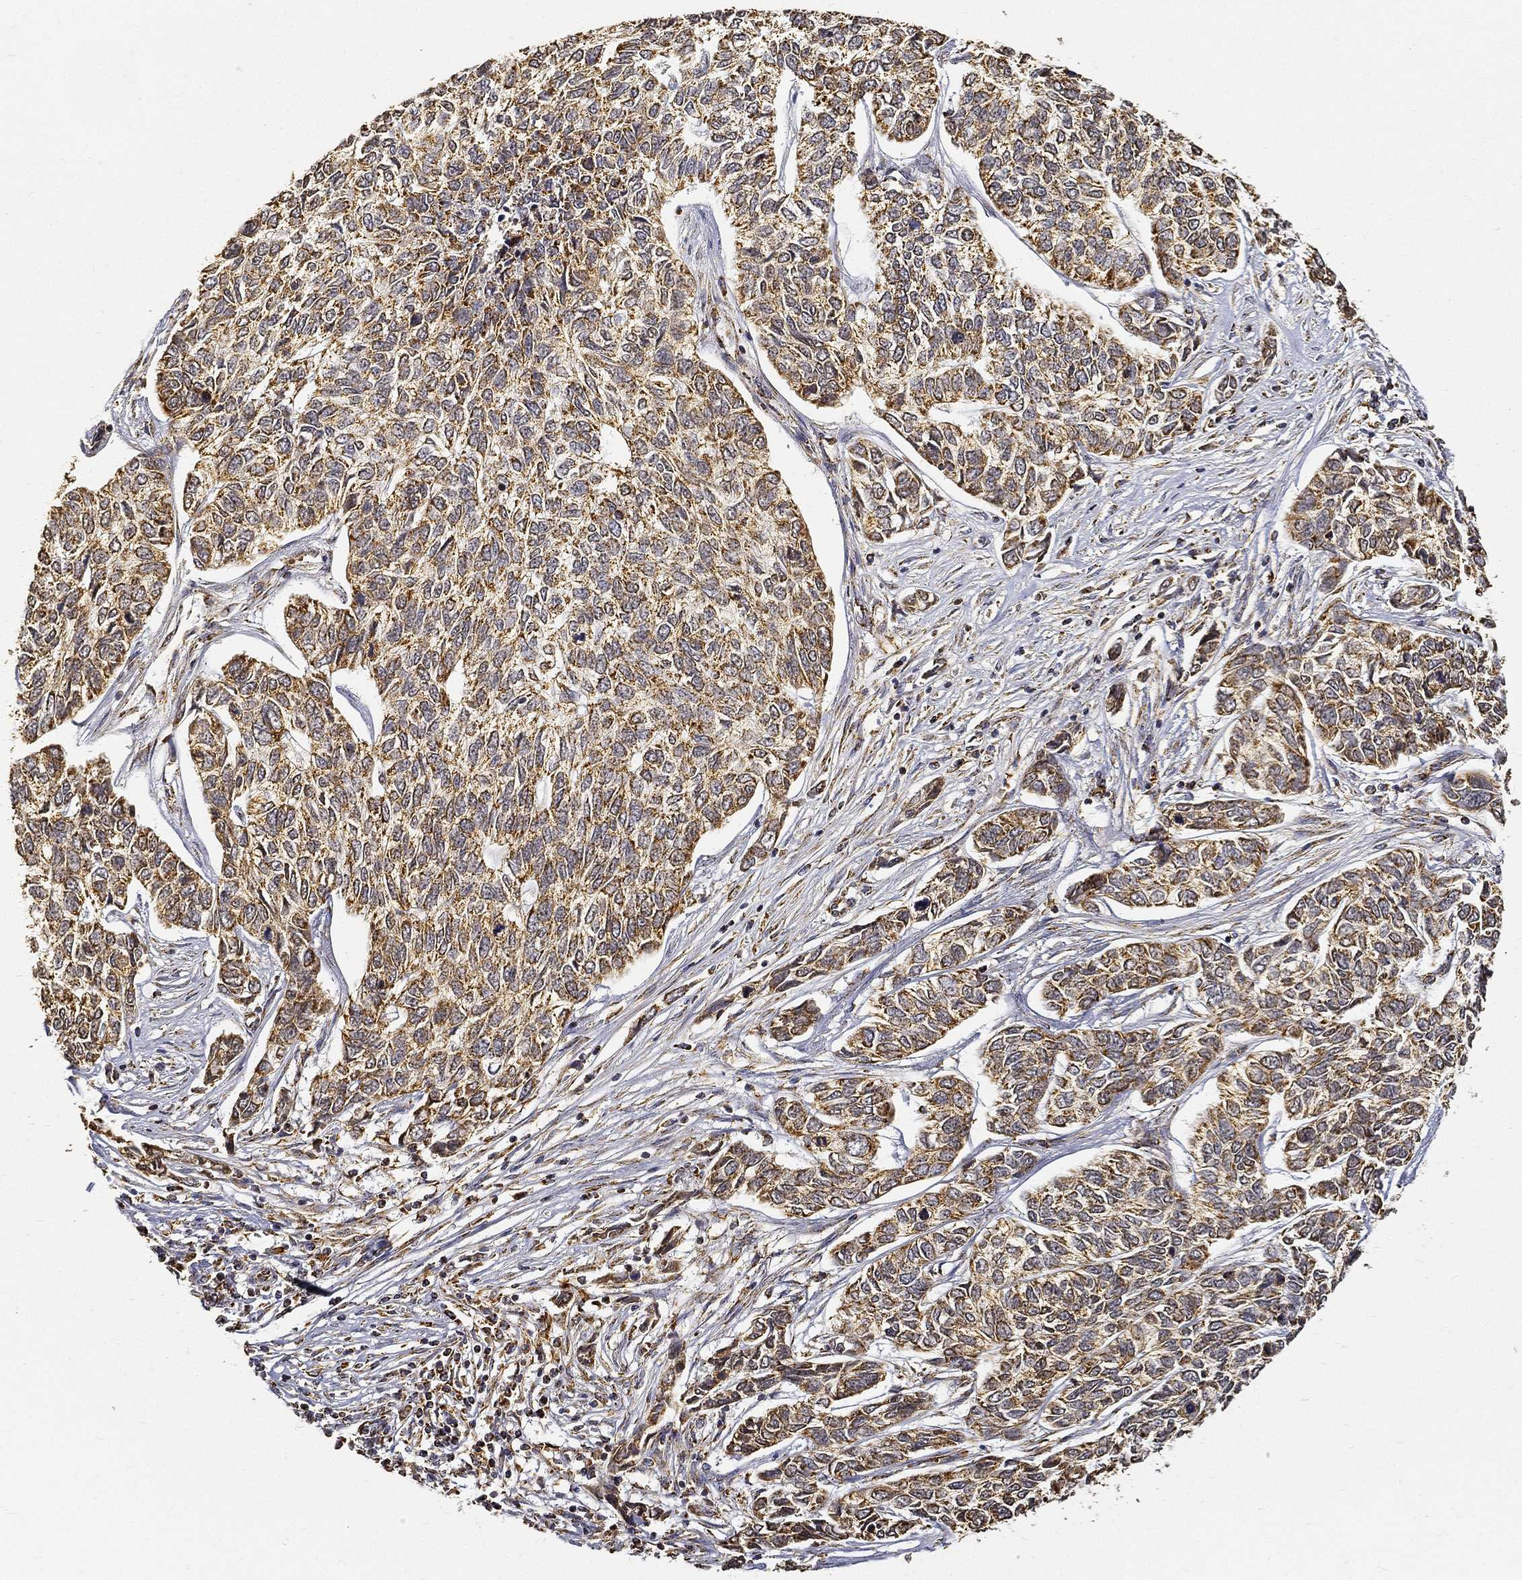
{"staining": {"intensity": "moderate", "quantity": ">75%", "location": "cytoplasmic/membranous"}, "tissue": "skin cancer", "cell_type": "Tumor cells", "image_type": "cancer", "snomed": [{"axis": "morphology", "description": "Basal cell carcinoma"}, {"axis": "topography", "description": "Skin"}], "caption": "Approximately >75% of tumor cells in human skin cancer (basal cell carcinoma) display moderate cytoplasmic/membranous protein expression as visualized by brown immunohistochemical staining.", "gene": "NDUFAB1", "patient": {"sex": "female", "age": 65}}